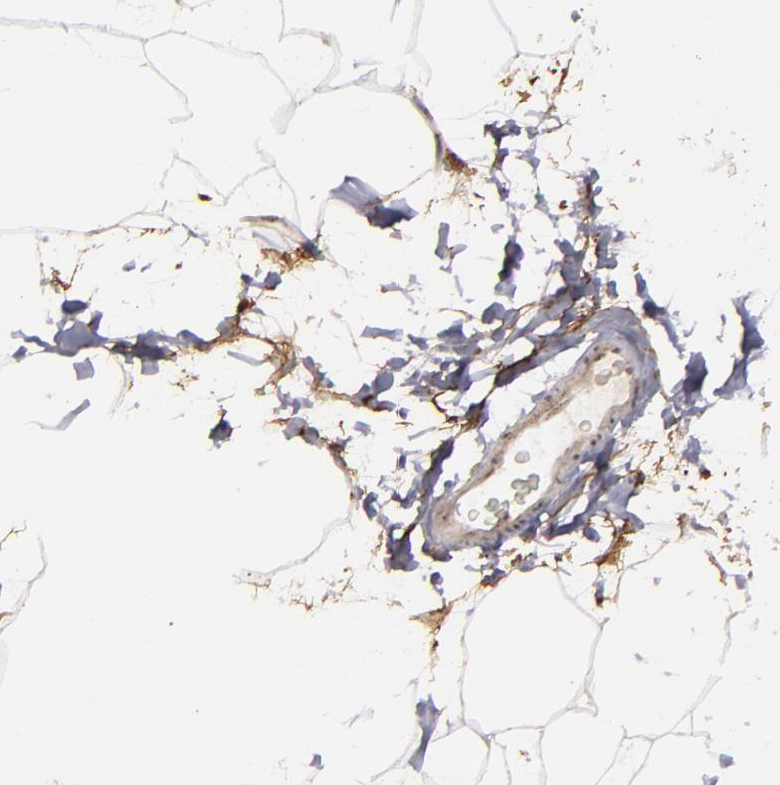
{"staining": {"intensity": "moderate", "quantity": ">75%", "location": "cytoplasmic/membranous"}, "tissue": "adipose tissue", "cell_type": "Adipocytes", "image_type": "normal", "snomed": [{"axis": "morphology", "description": "Normal tissue, NOS"}, {"axis": "morphology", "description": "Duct carcinoma"}, {"axis": "topography", "description": "Breast"}, {"axis": "topography", "description": "Adipose tissue"}], "caption": "This is a micrograph of IHC staining of normal adipose tissue, which shows moderate staining in the cytoplasmic/membranous of adipocytes.", "gene": "CD55", "patient": {"sex": "female", "age": 37}}